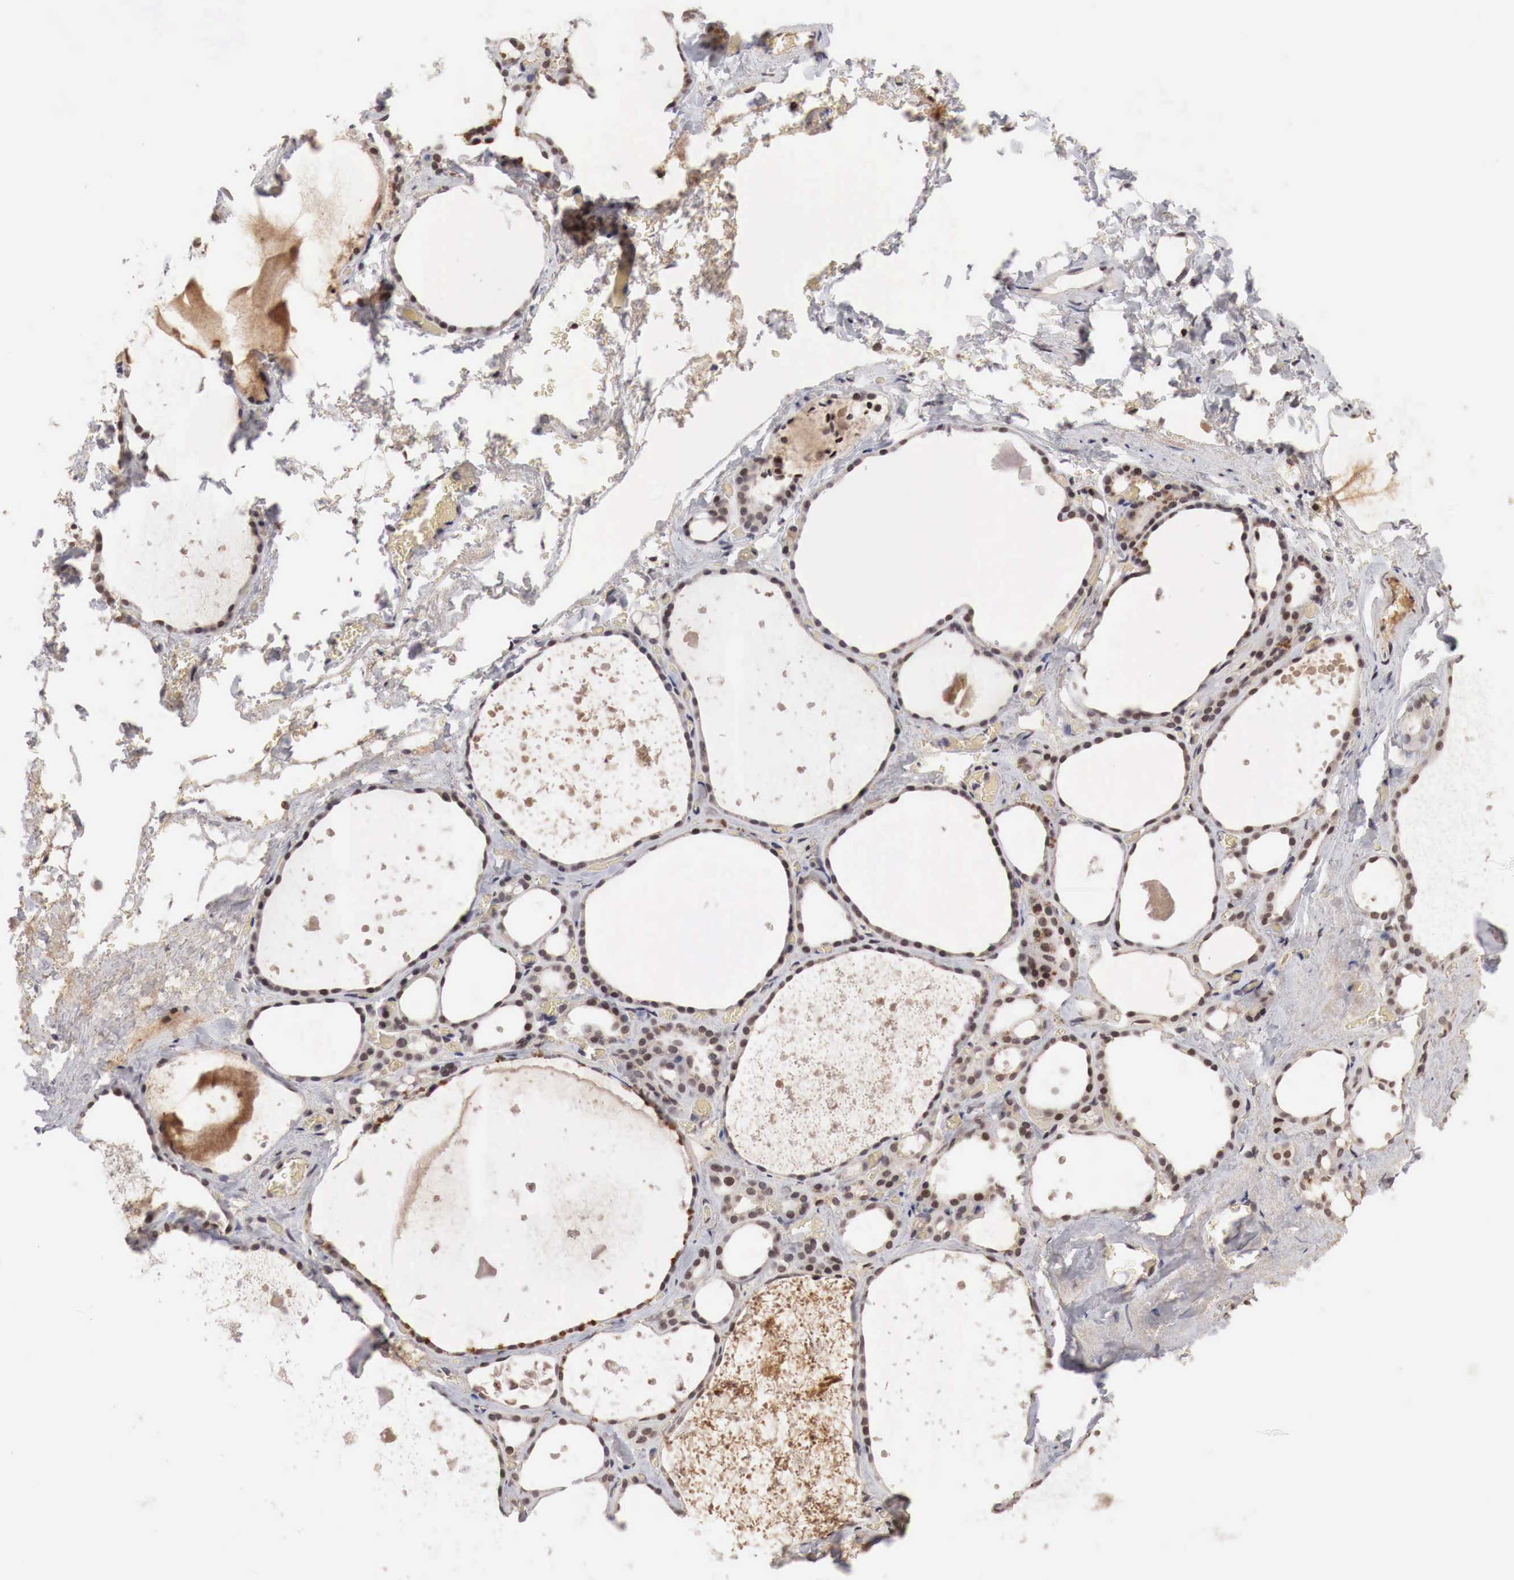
{"staining": {"intensity": "moderate", "quantity": "25%-75%", "location": "cytoplasmic/membranous,nuclear"}, "tissue": "thyroid gland", "cell_type": "Glandular cells", "image_type": "normal", "snomed": [{"axis": "morphology", "description": "Normal tissue, NOS"}, {"axis": "topography", "description": "Thyroid gland"}], "caption": "Unremarkable thyroid gland displays moderate cytoplasmic/membranous,nuclear positivity in about 25%-75% of glandular cells, visualized by immunohistochemistry.", "gene": "DACH2", "patient": {"sex": "male", "age": 76}}